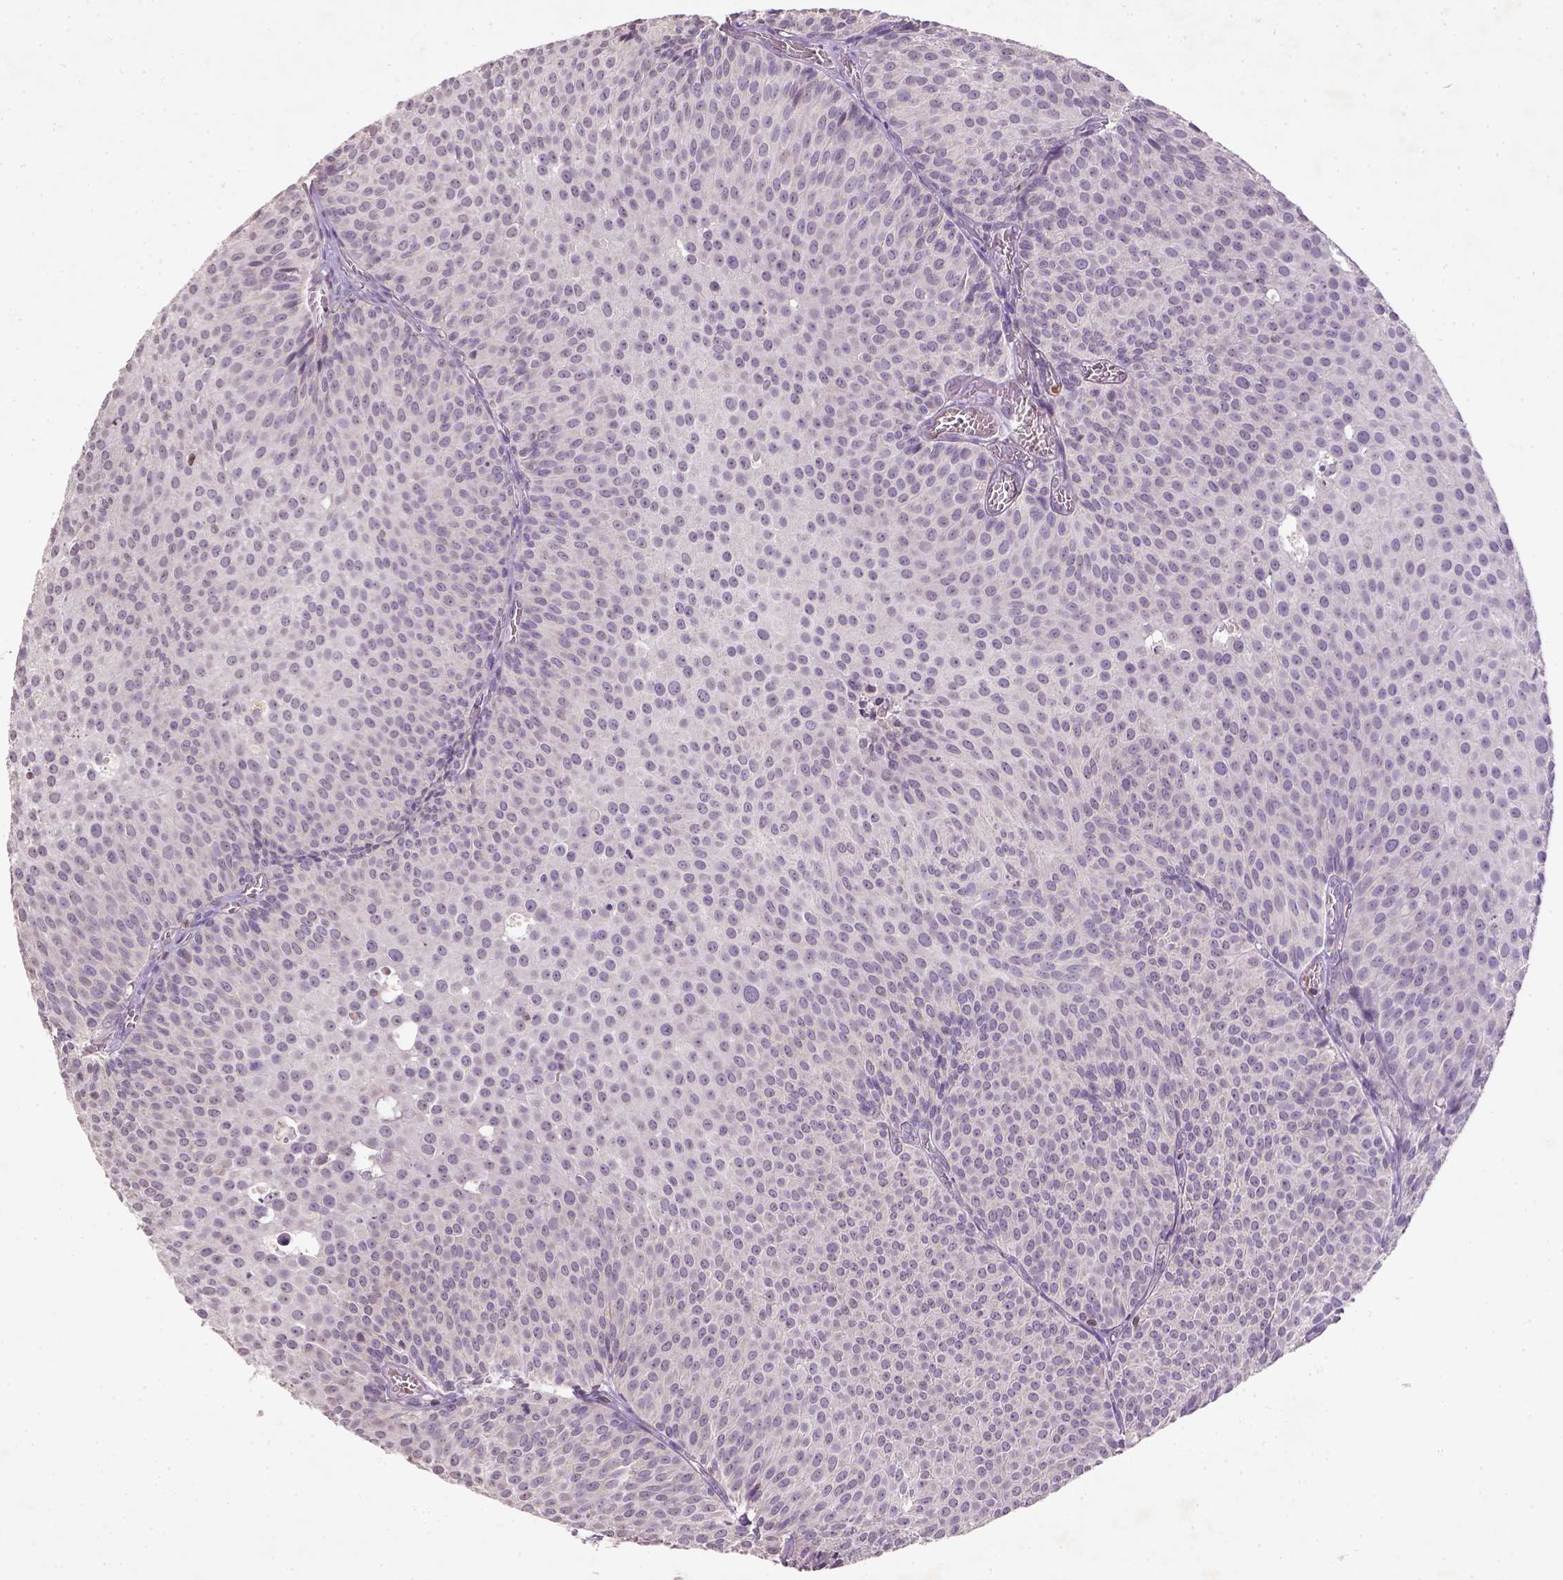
{"staining": {"intensity": "weak", "quantity": "25%-75%", "location": "cytoplasmic/membranous"}, "tissue": "urothelial cancer", "cell_type": "Tumor cells", "image_type": "cancer", "snomed": [{"axis": "morphology", "description": "Urothelial carcinoma, Low grade"}, {"axis": "topography", "description": "Urinary bladder"}], "caption": "IHC (DAB) staining of low-grade urothelial carcinoma displays weak cytoplasmic/membranous protein staining in approximately 25%-75% of tumor cells. (DAB IHC, brown staining for protein, blue staining for nuclei).", "gene": "NUDT3", "patient": {"sex": "male", "age": 63}}